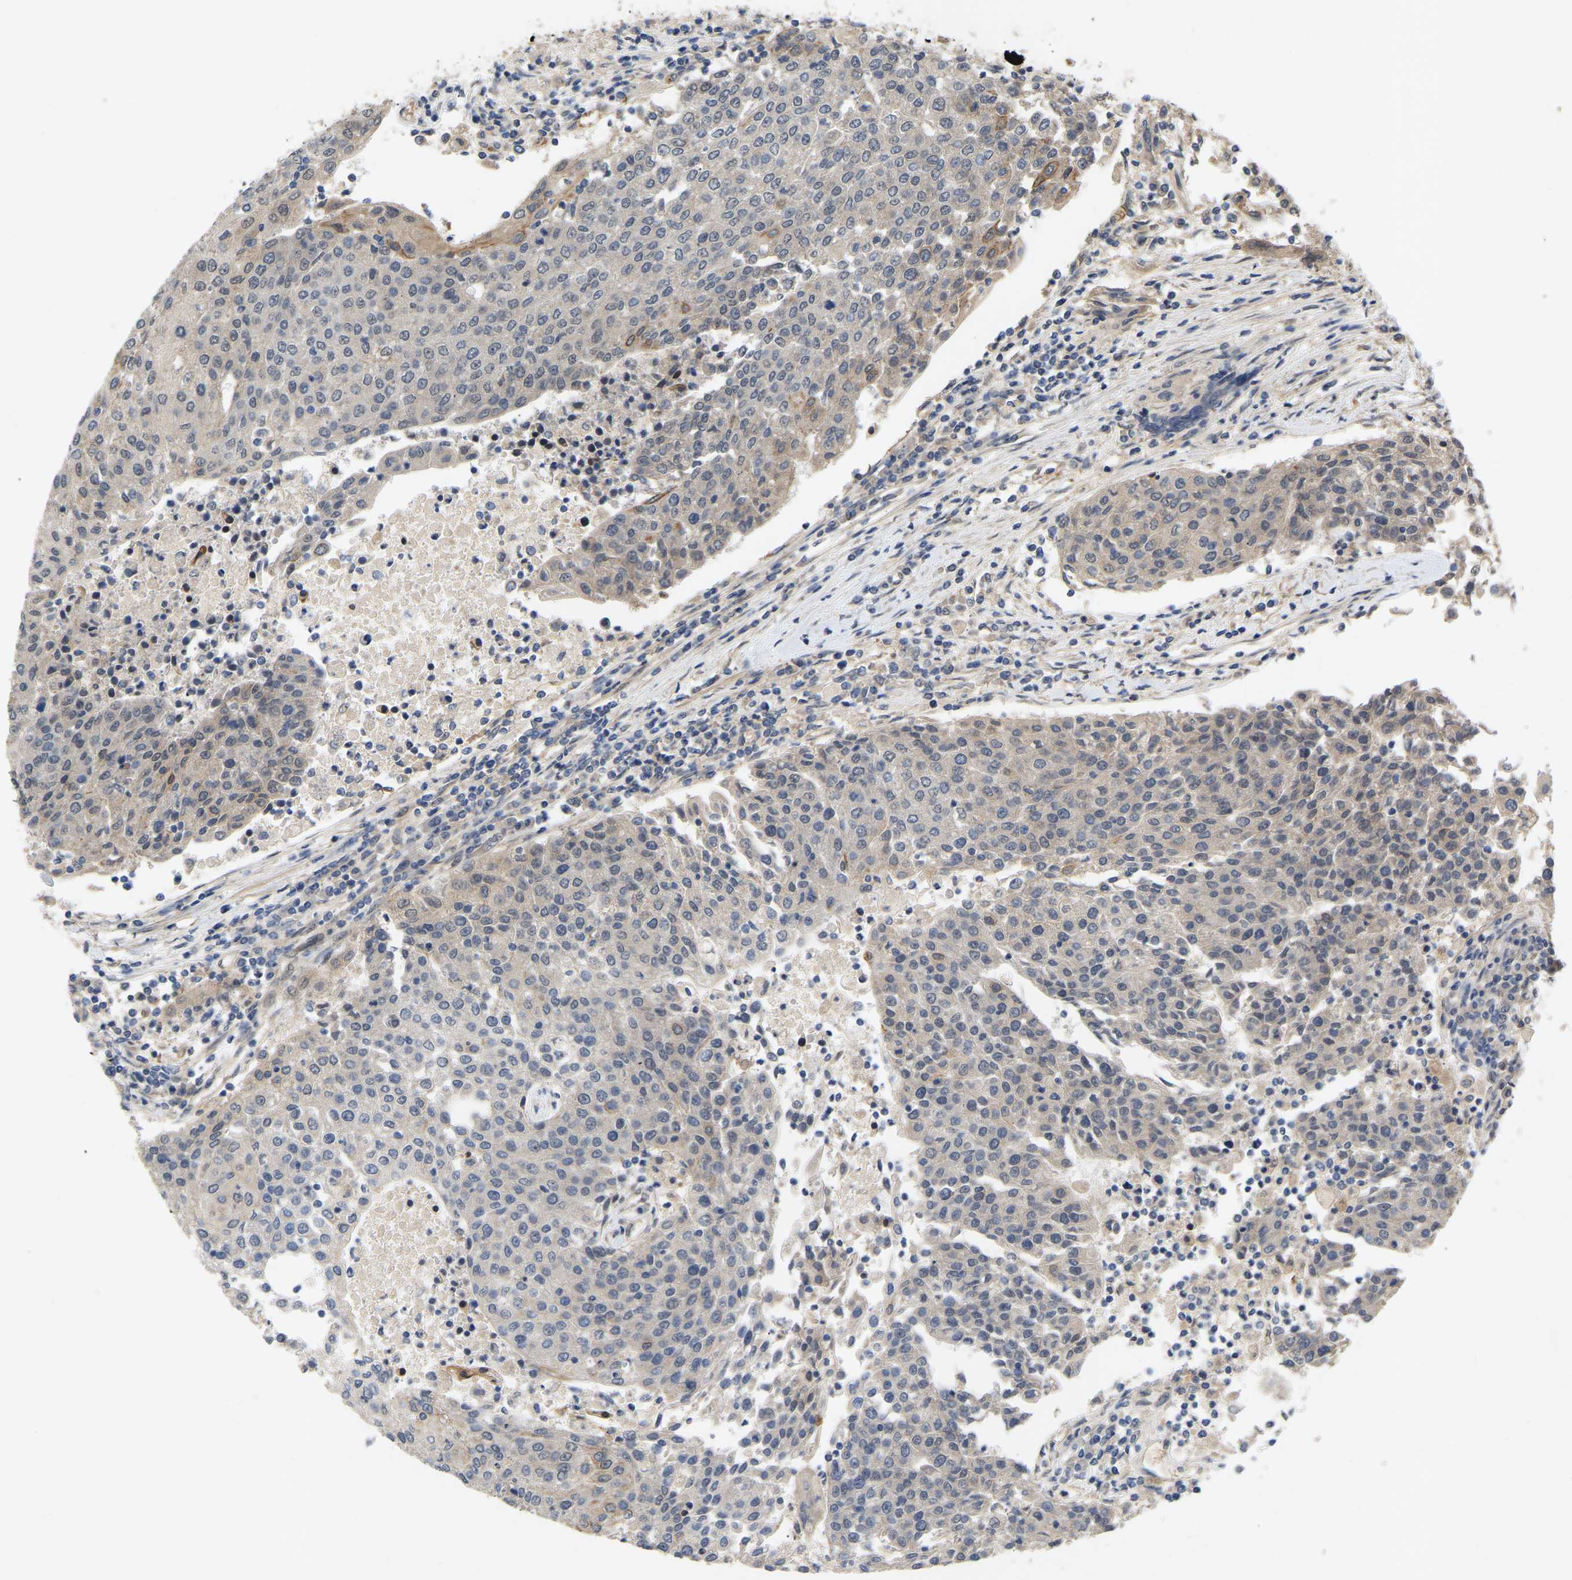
{"staining": {"intensity": "negative", "quantity": "none", "location": "none"}, "tissue": "urothelial cancer", "cell_type": "Tumor cells", "image_type": "cancer", "snomed": [{"axis": "morphology", "description": "Urothelial carcinoma, High grade"}, {"axis": "topography", "description": "Urinary bladder"}], "caption": "High power microscopy micrograph of an immunohistochemistry micrograph of urothelial cancer, revealing no significant positivity in tumor cells. (Brightfield microscopy of DAB (3,3'-diaminobenzidine) immunohistochemistry at high magnification).", "gene": "LIMK2", "patient": {"sex": "female", "age": 85}}